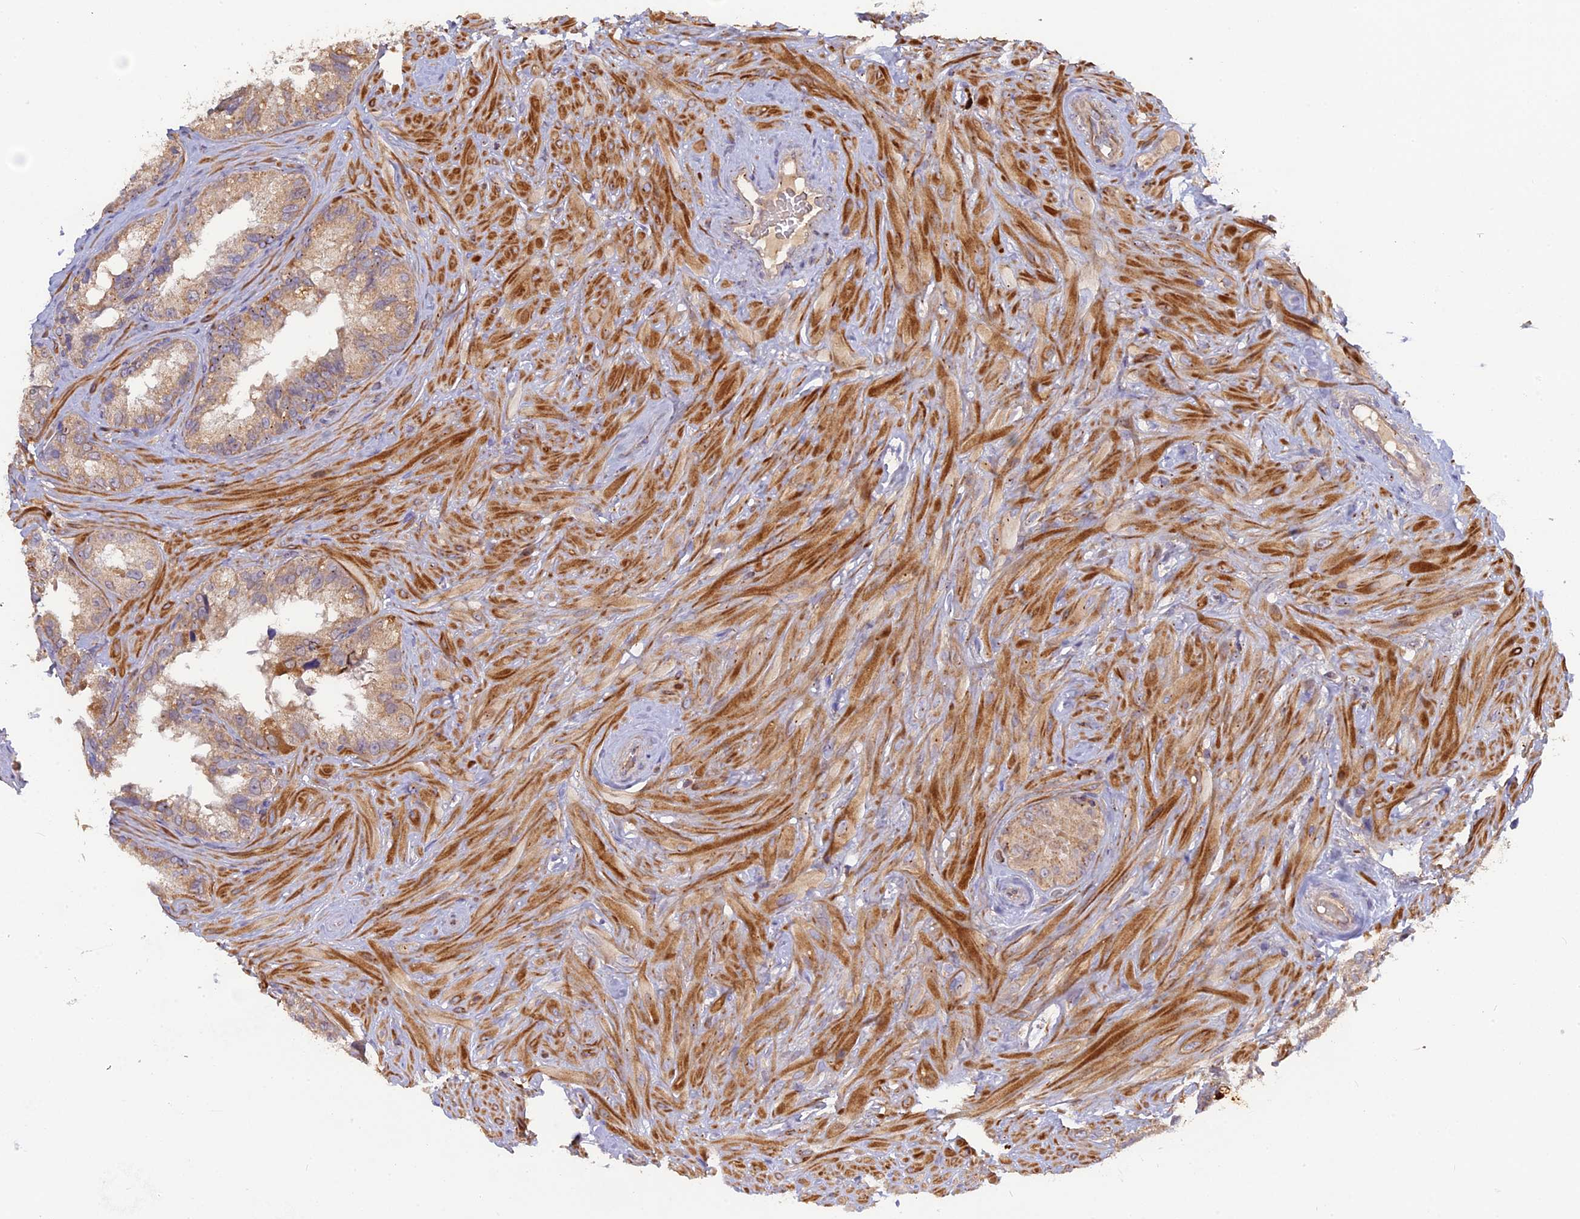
{"staining": {"intensity": "weak", "quantity": "25%-75%", "location": "cytoplasmic/membranous"}, "tissue": "seminal vesicle", "cell_type": "Glandular cells", "image_type": "normal", "snomed": [{"axis": "morphology", "description": "Normal tissue, NOS"}, {"axis": "topography", "description": "Seminal veicle"}, {"axis": "topography", "description": "Peripheral nerve tissue"}], "caption": "Glandular cells demonstrate low levels of weak cytoplasmic/membranous expression in approximately 25%-75% of cells in benign seminal vesicle. Ihc stains the protein of interest in brown and the nuclei are stained blue.", "gene": "RPIA", "patient": {"sex": "male", "age": 67}}